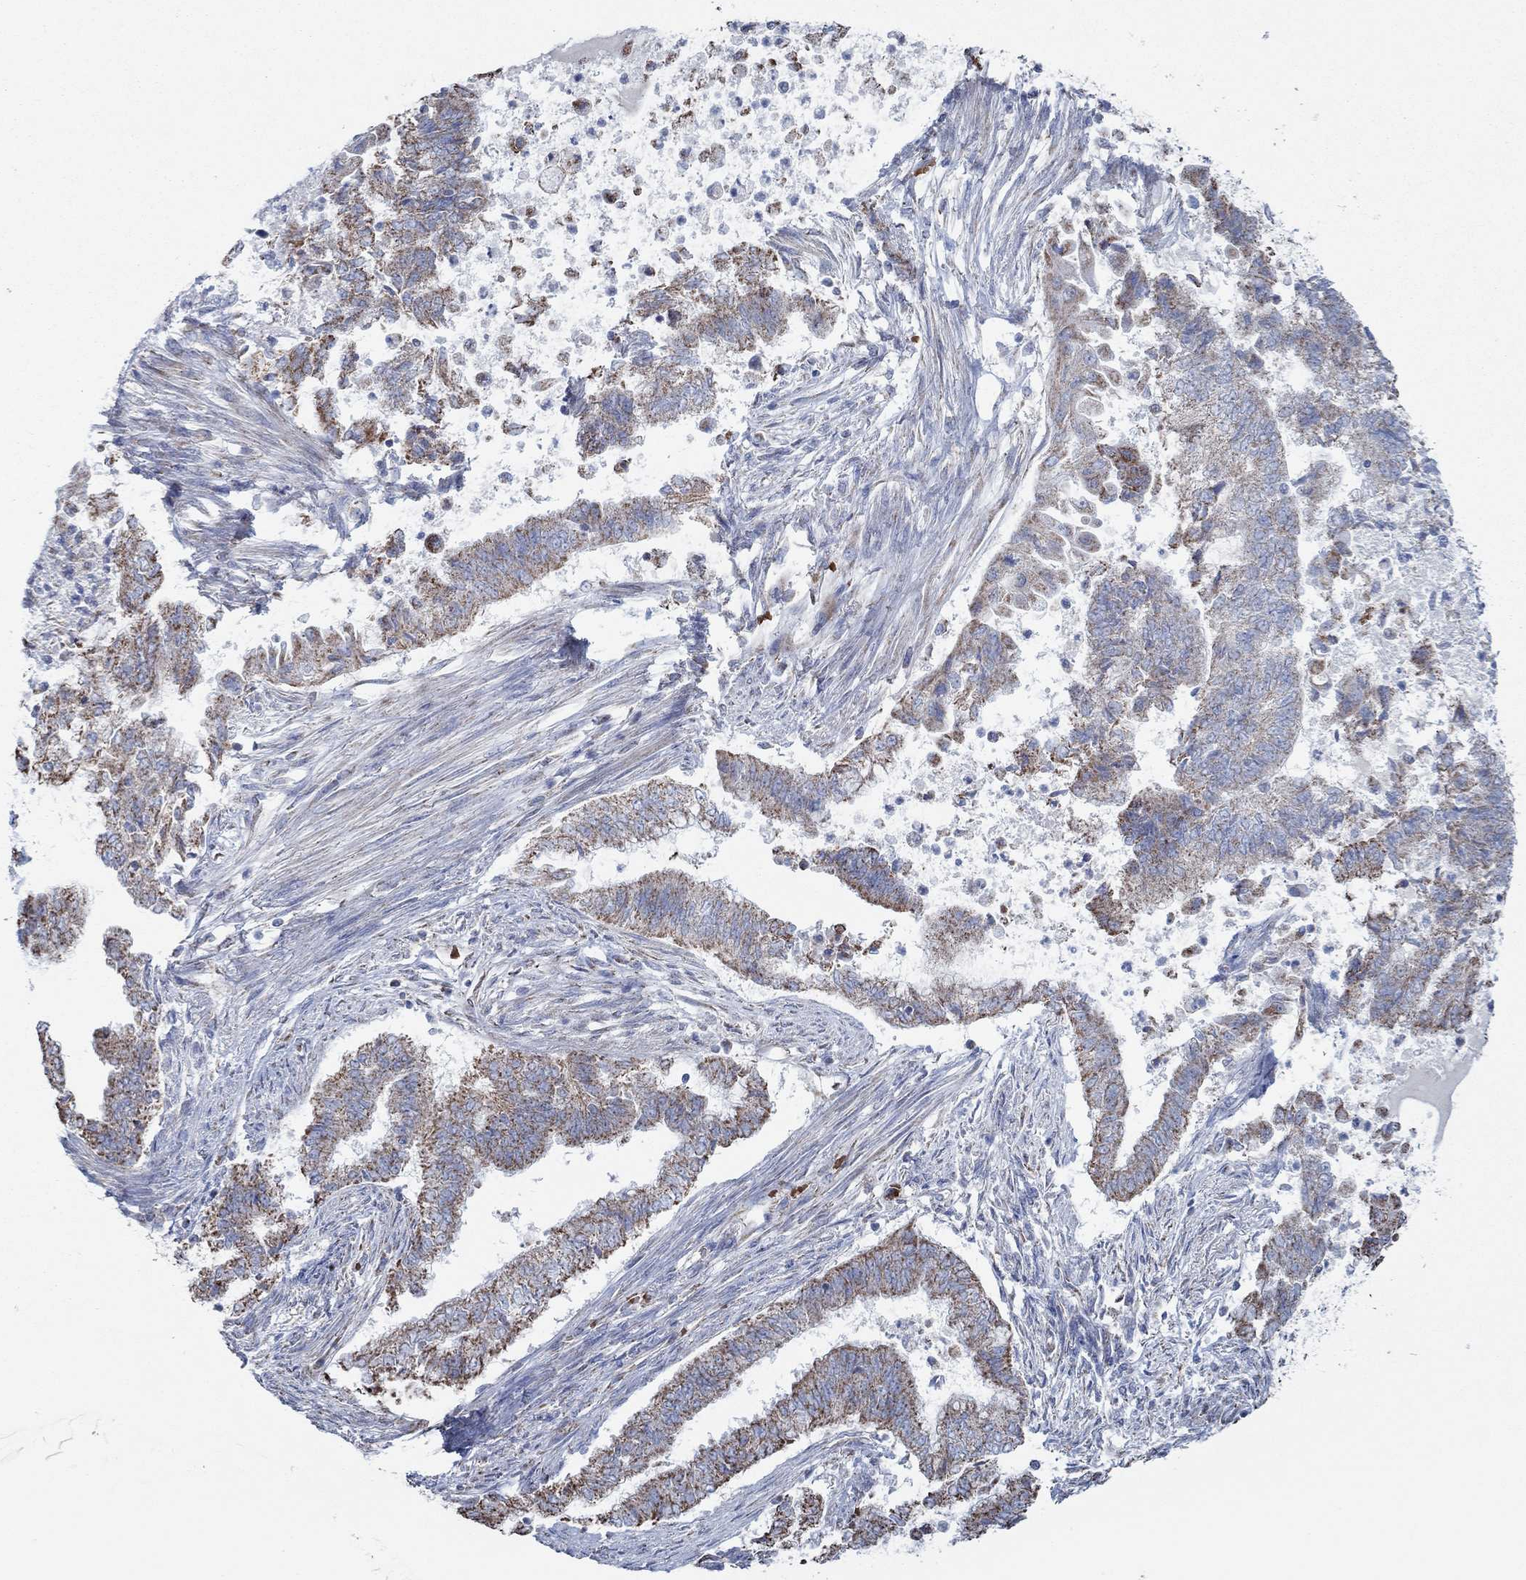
{"staining": {"intensity": "strong", "quantity": "<25%", "location": "cytoplasmic/membranous"}, "tissue": "endometrial cancer", "cell_type": "Tumor cells", "image_type": "cancer", "snomed": [{"axis": "morphology", "description": "Adenocarcinoma, NOS"}, {"axis": "topography", "description": "Endometrium"}], "caption": "Endometrial cancer (adenocarcinoma) tissue displays strong cytoplasmic/membranous expression in about <25% of tumor cells", "gene": "GLOD5", "patient": {"sex": "female", "age": 65}}